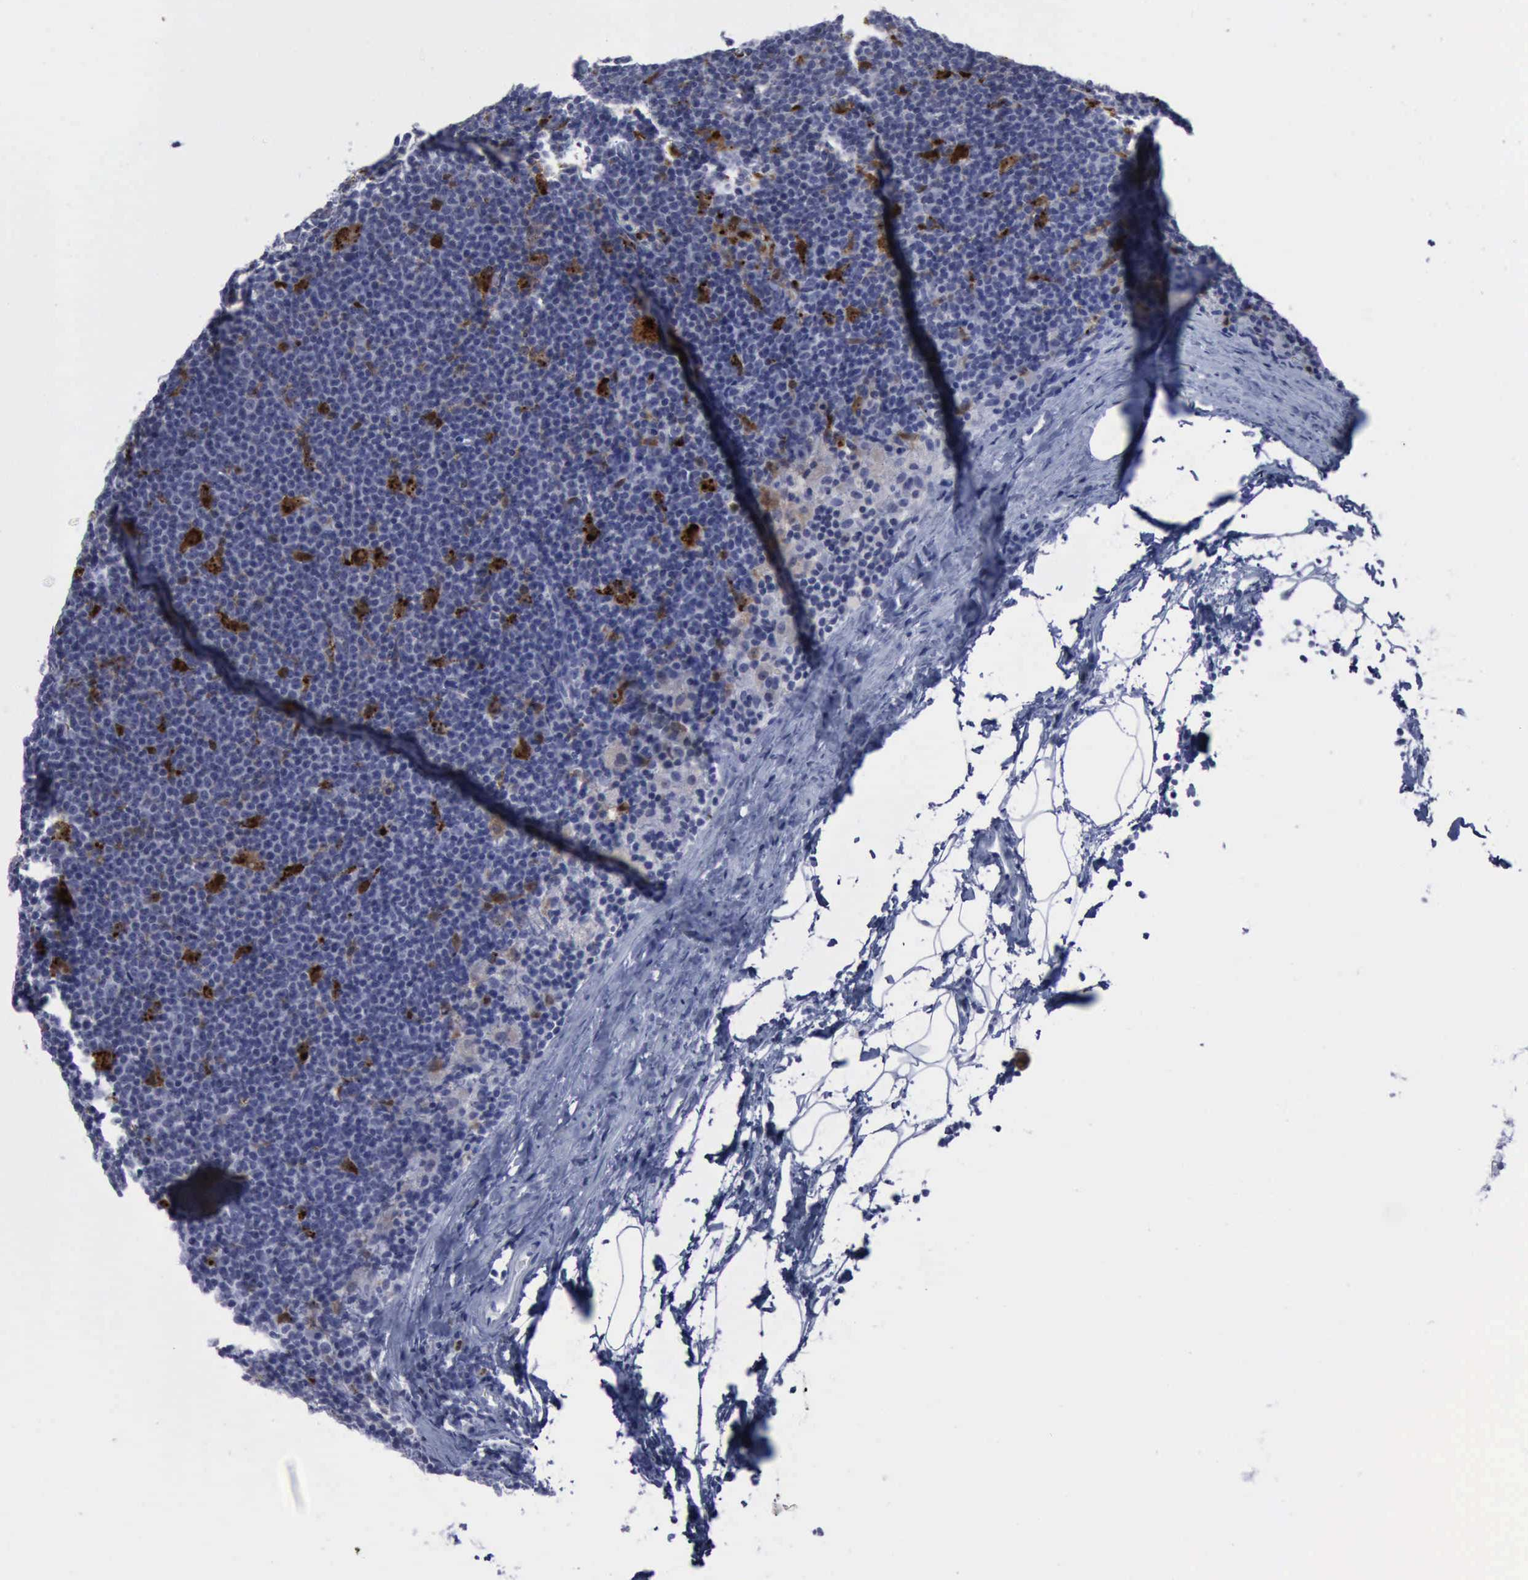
{"staining": {"intensity": "negative", "quantity": "none", "location": "none"}, "tissue": "lymphoma", "cell_type": "Tumor cells", "image_type": "cancer", "snomed": [{"axis": "morphology", "description": "Malignant lymphoma, non-Hodgkin's type, Low grade"}, {"axis": "topography", "description": "Lymph node"}], "caption": "This is an IHC photomicrograph of human lymphoma. There is no expression in tumor cells.", "gene": "CSTA", "patient": {"sex": "male", "age": 65}}